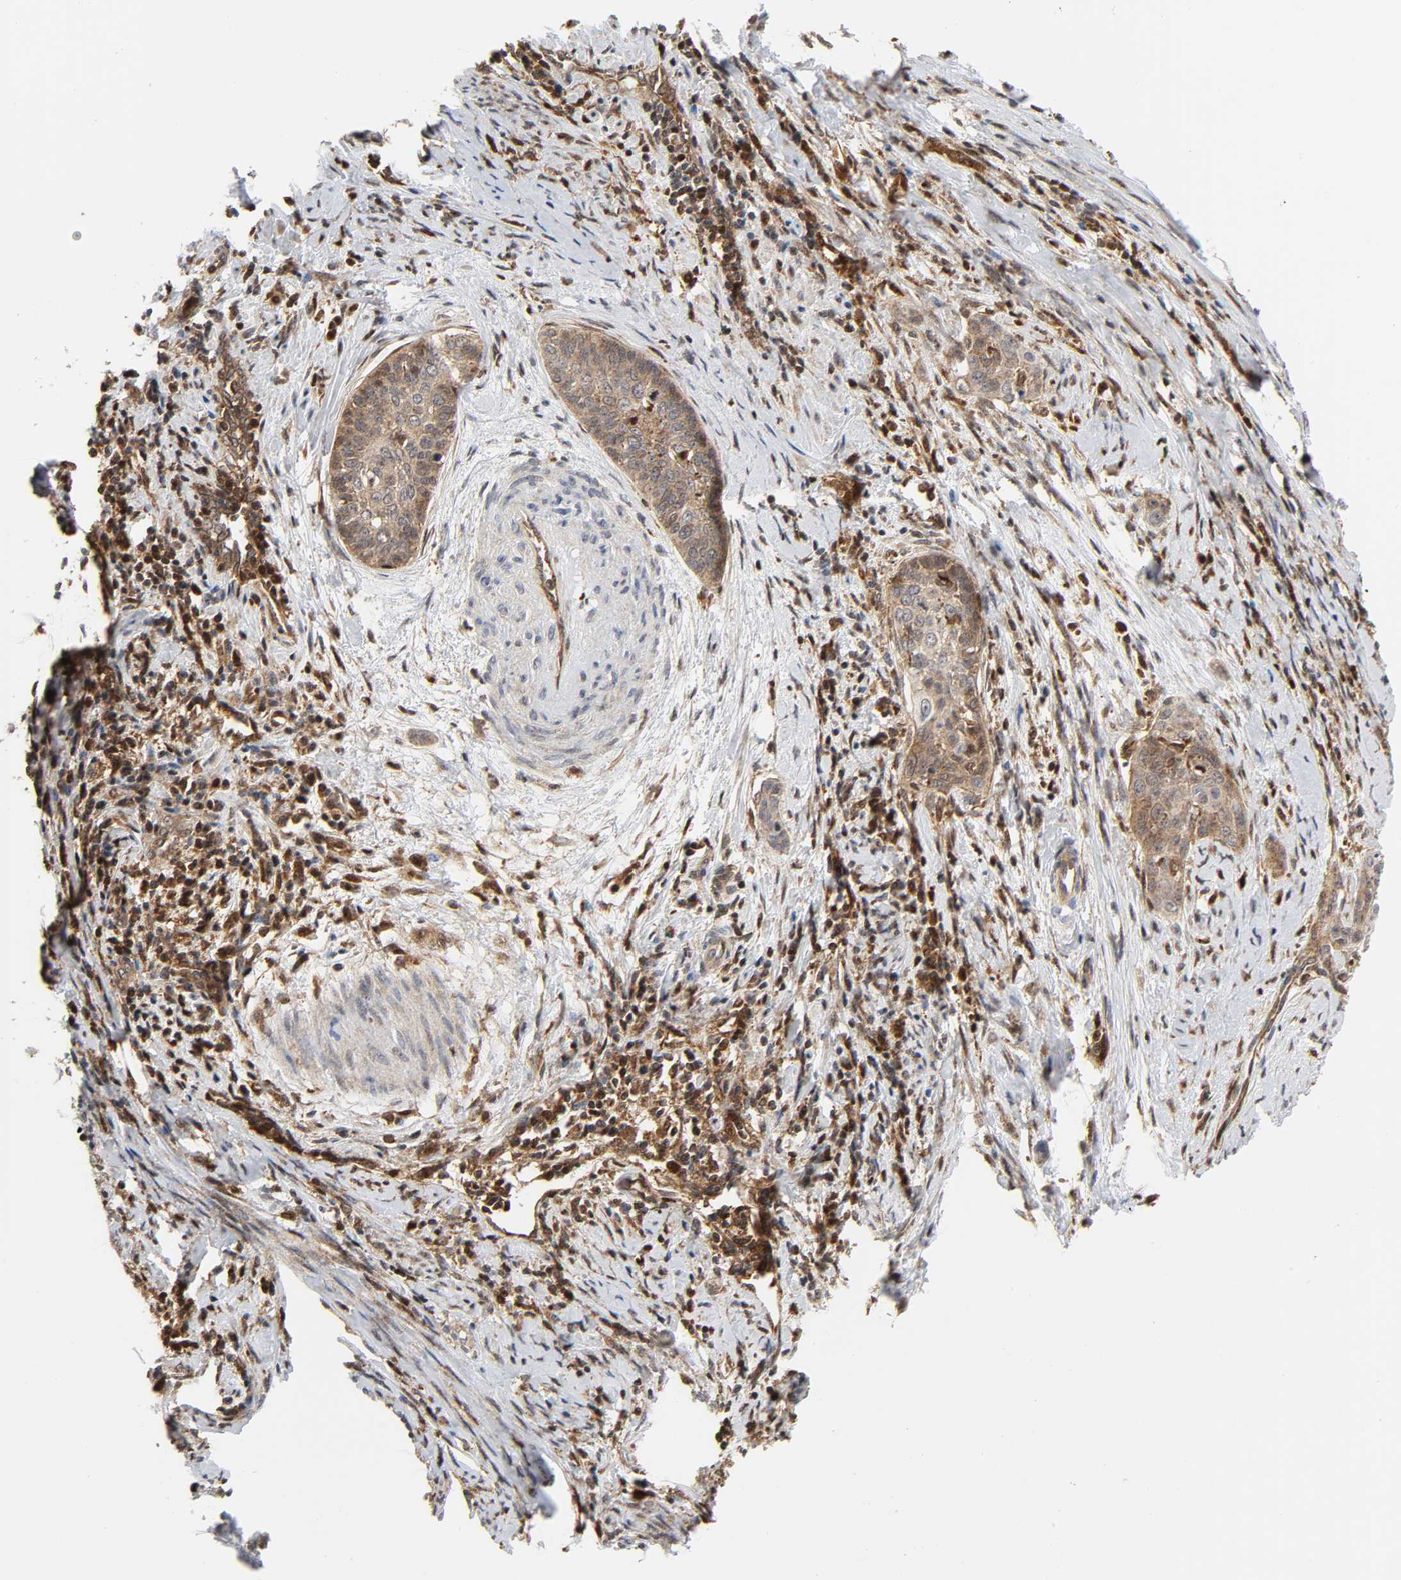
{"staining": {"intensity": "weak", "quantity": ">75%", "location": "cytoplasmic/membranous"}, "tissue": "cervical cancer", "cell_type": "Tumor cells", "image_type": "cancer", "snomed": [{"axis": "morphology", "description": "Squamous cell carcinoma, NOS"}, {"axis": "topography", "description": "Cervix"}], "caption": "Human cervical squamous cell carcinoma stained with a protein marker exhibits weak staining in tumor cells.", "gene": "MAPK1", "patient": {"sex": "female", "age": 33}}